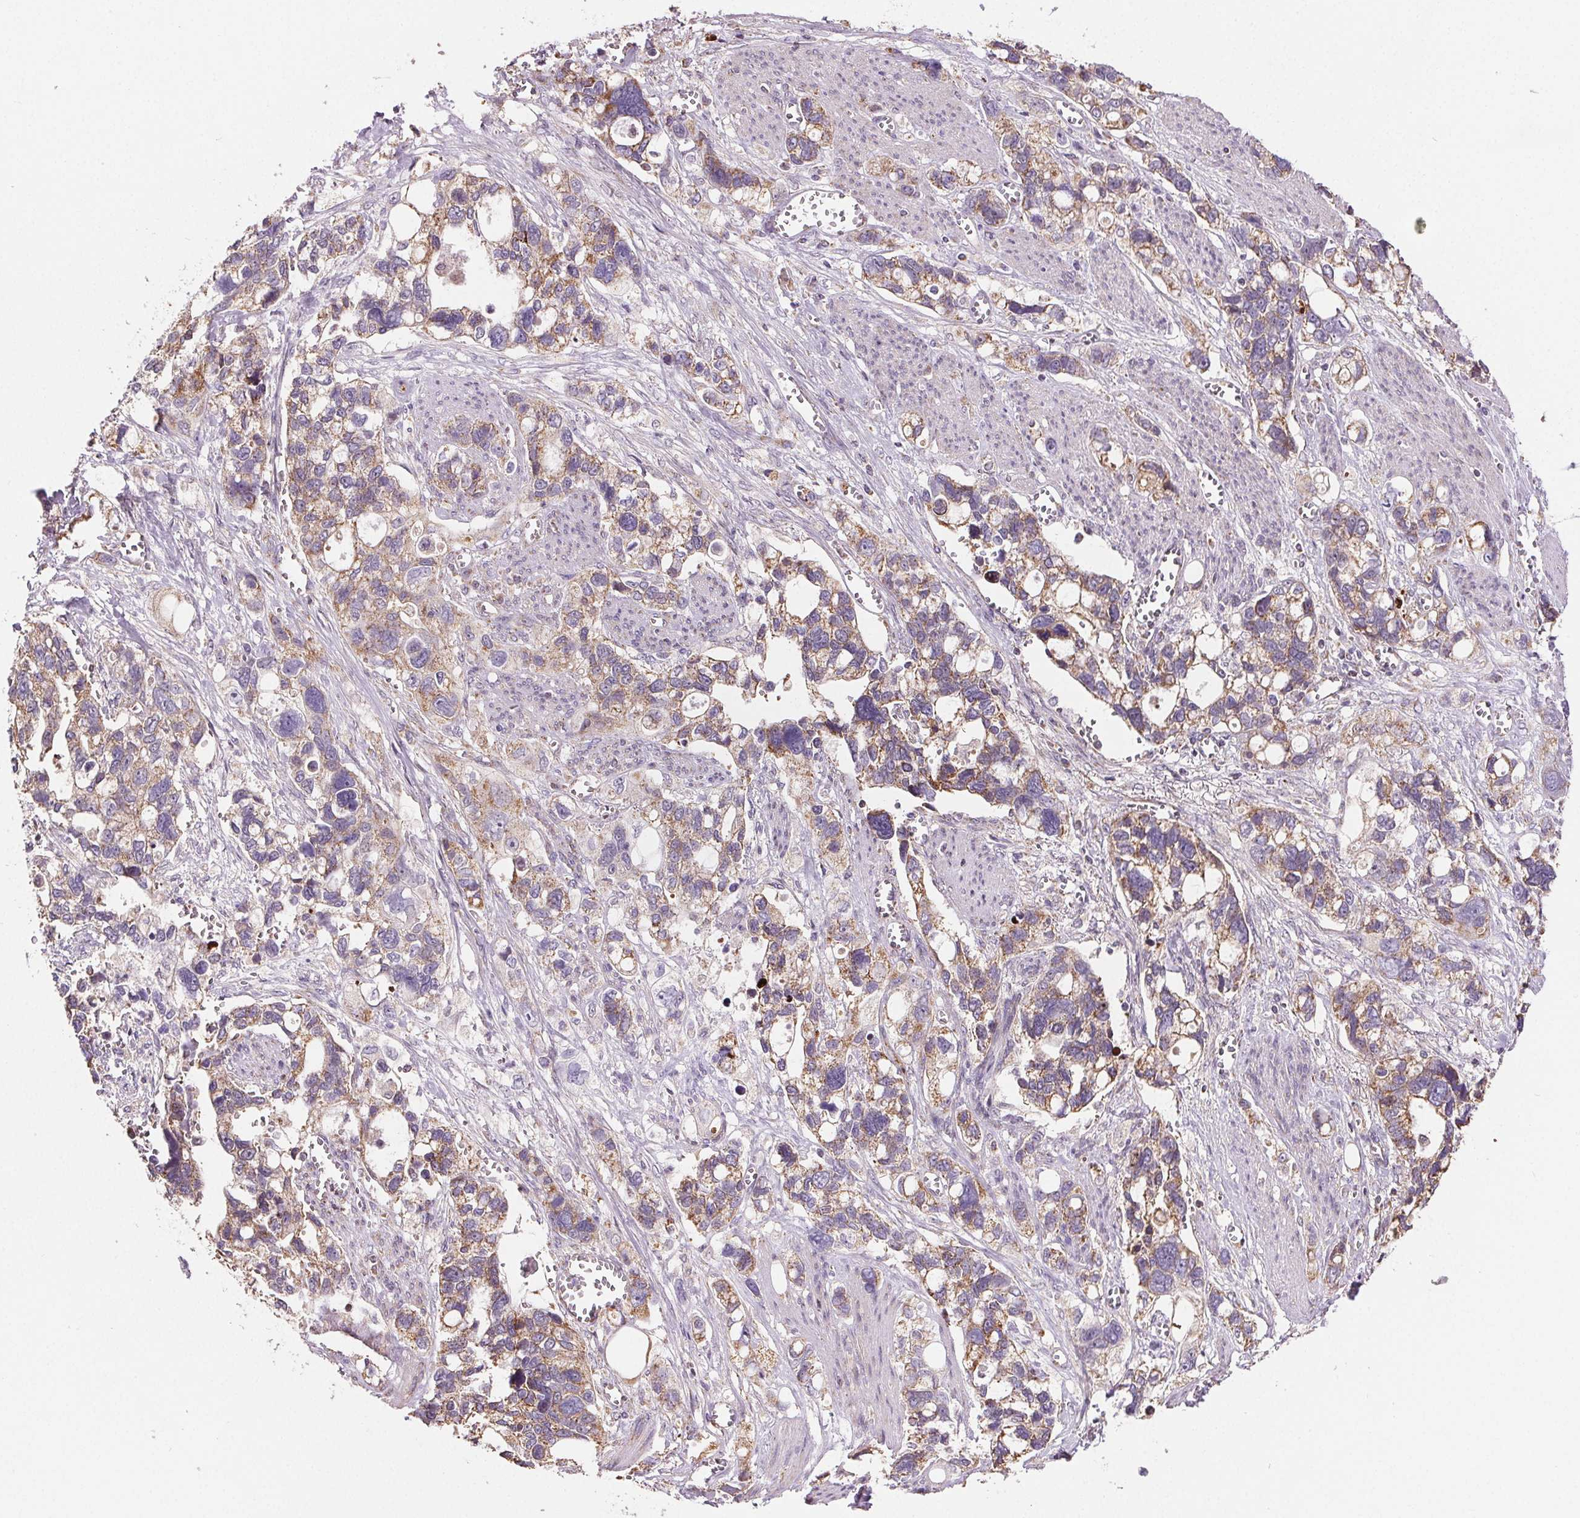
{"staining": {"intensity": "moderate", "quantity": ">75%", "location": "cytoplasmic/membranous"}, "tissue": "stomach cancer", "cell_type": "Tumor cells", "image_type": "cancer", "snomed": [{"axis": "morphology", "description": "Adenocarcinoma, NOS"}, {"axis": "topography", "description": "Stomach, upper"}], "caption": "Tumor cells display medium levels of moderate cytoplasmic/membranous expression in about >75% of cells in stomach cancer.", "gene": "SUCLA2", "patient": {"sex": "female", "age": 81}}